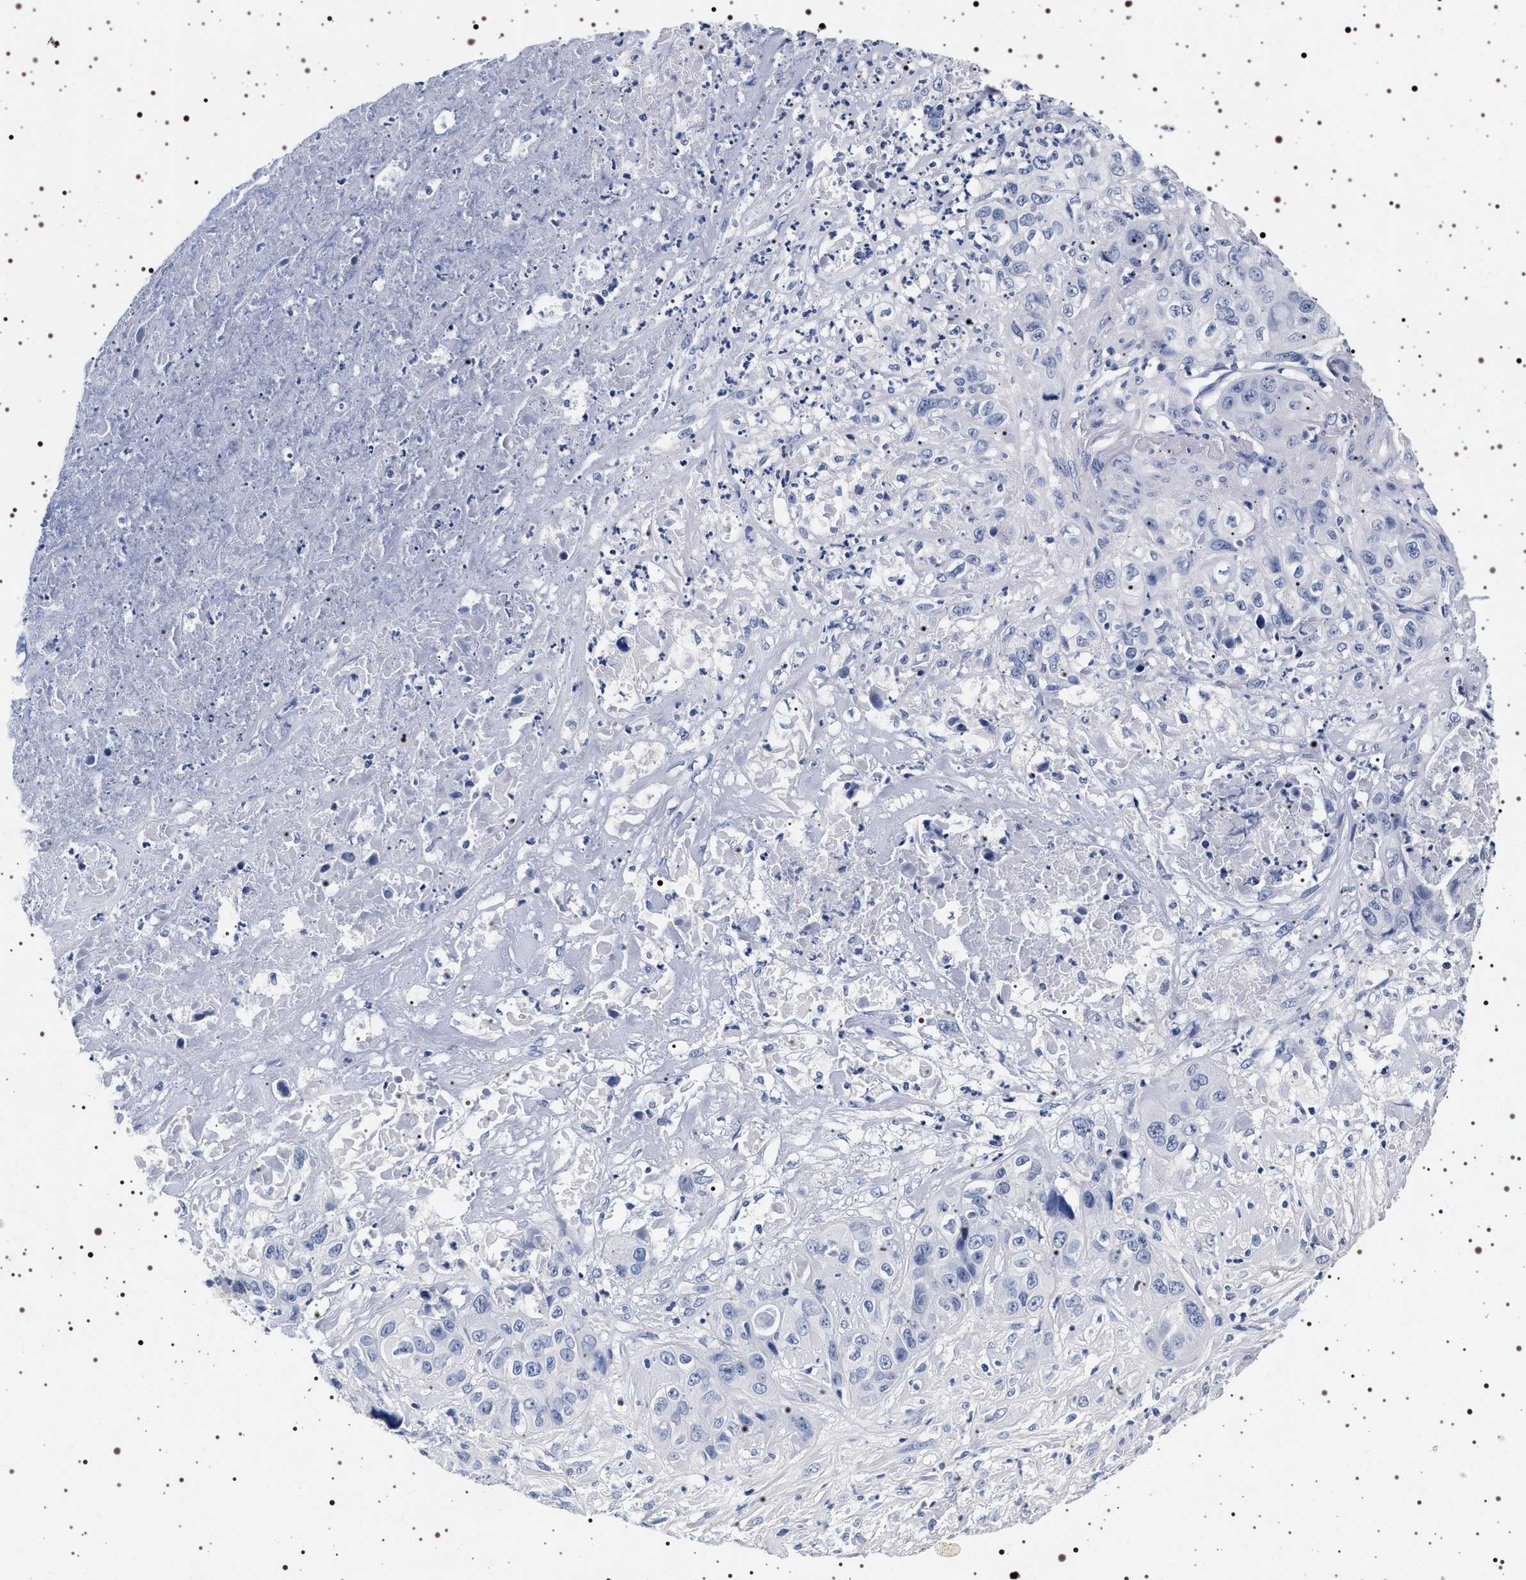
{"staining": {"intensity": "negative", "quantity": "none", "location": "none"}, "tissue": "liver cancer", "cell_type": "Tumor cells", "image_type": "cancer", "snomed": [{"axis": "morphology", "description": "Cholangiocarcinoma"}, {"axis": "topography", "description": "Liver"}], "caption": "Protein analysis of liver cancer (cholangiocarcinoma) reveals no significant expression in tumor cells.", "gene": "SYN1", "patient": {"sex": "female", "age": 61}}